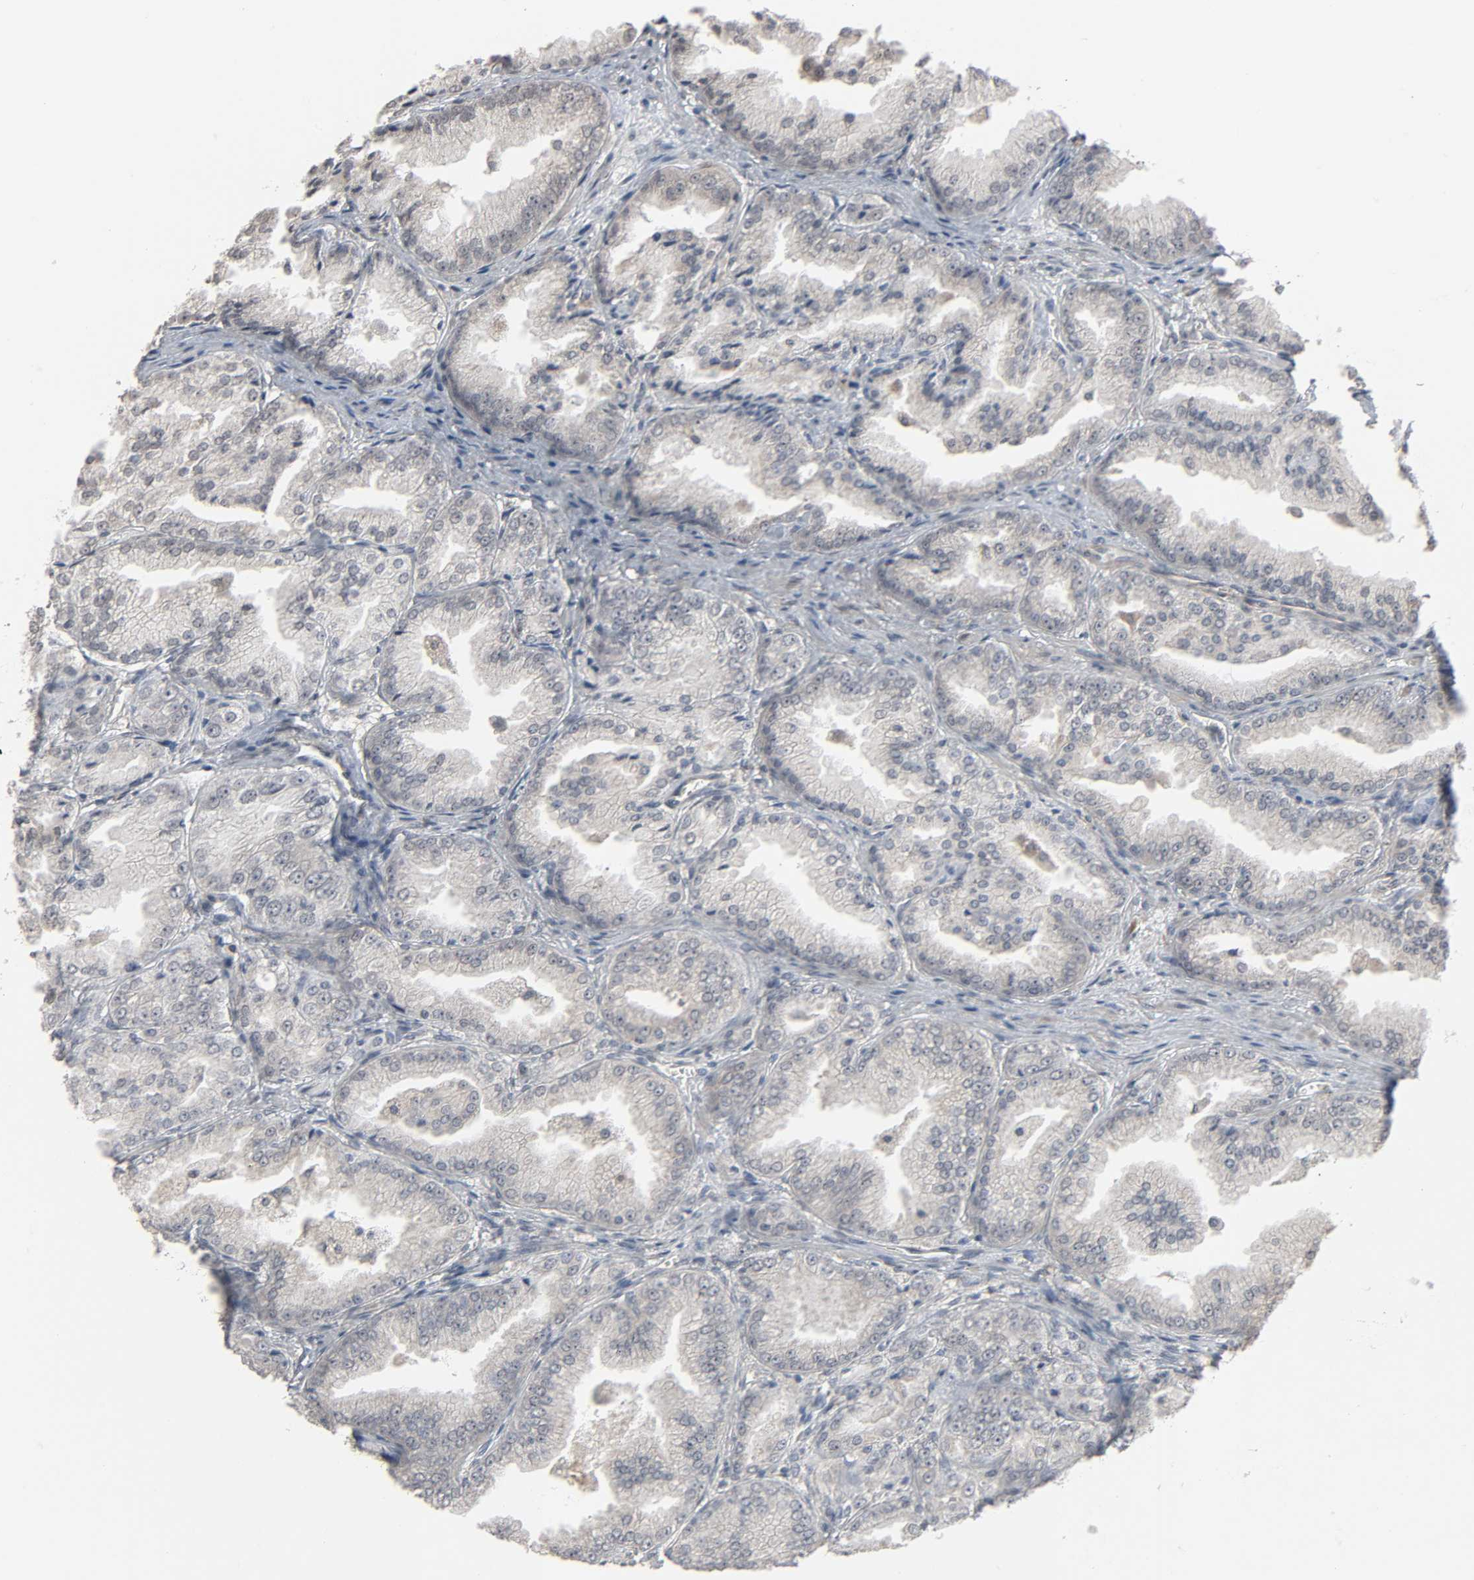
{"staining": {"intensity": "negative", "quantity": "none", "location": "none"}, "tissue": "prostate cancer", "cell_type": "Tumor cells", "image_type": "cancer", "snomed": [{"axis": "morphology", "description": "Adenocarcinoma, High grade"}, {"axis": "topography", "description": "Prostate"}], "caption": "This image is of high-grade adenocarcinoma (prostate) stained with immunohistochemistry to label a protein in brown with the nuclei are counter-stained blue. There is no expression in tumor cells.", "gene": "ZNF222", "patient": {"sex": "male", "age": 61}}